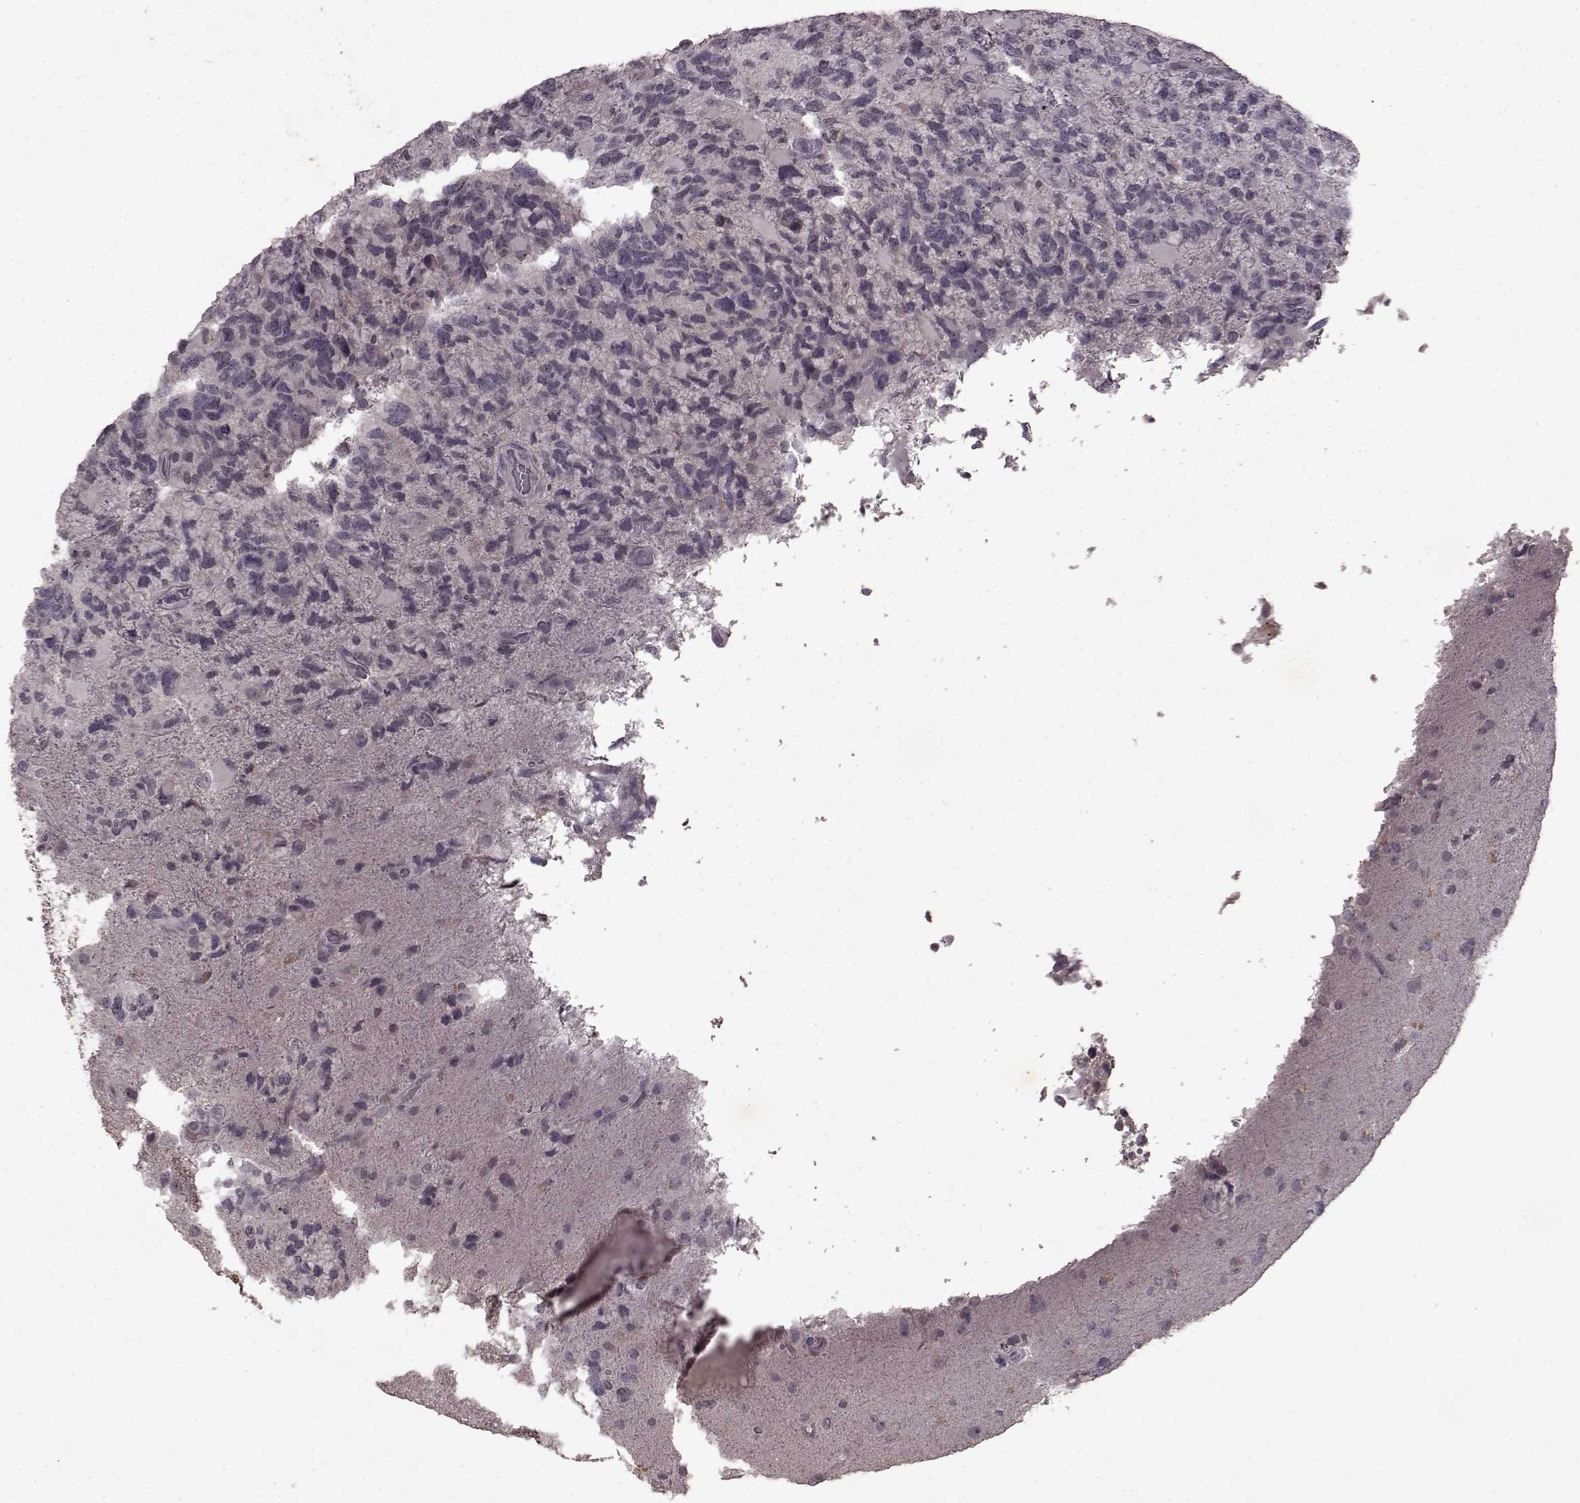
{"staining": {"intensity": "negative", "quantity": "none", "location": "none"}, "tissue": "glioma", "cell_type": "Tumor cells", "image_type": "cancer", "snomed": [{"axis": "morphology", "description": "Glioma, malignant, High grade"}, {"axis": "topography", "description": "Brain"}], "caption": "This micrograph is of glioma stained with immunohistochemistry to label a protein in brown with the nuclei are counter-stained blue. There is no positivity in tumor cells.", "gene": "LHB", "patient": {"sex": "female", "age": 71}}